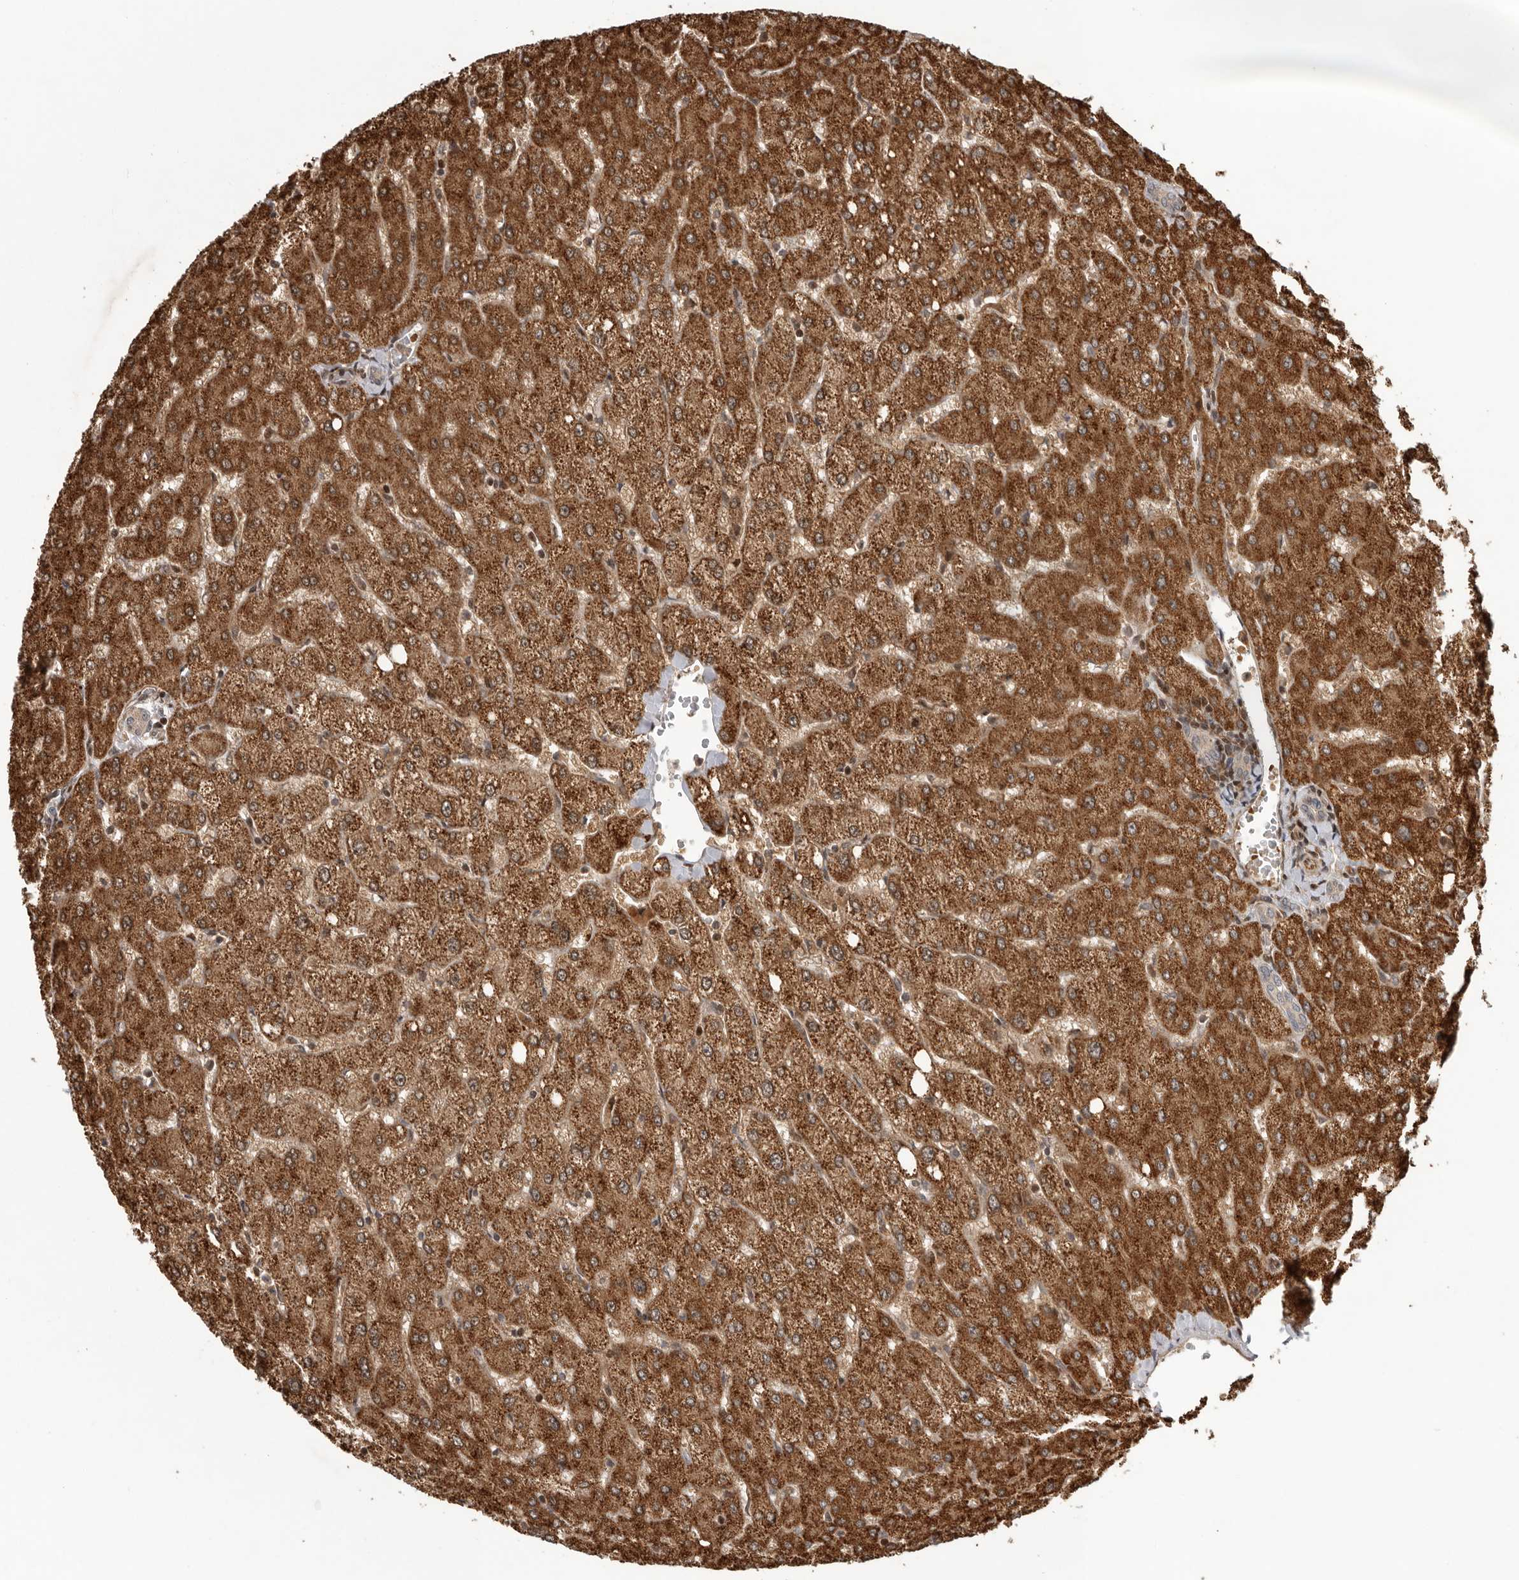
{"staining": {"intensity": "weak", "quantity": ">75%", "location": "cytoplasmic/membranous"}, "tissue": "liver", "cell_type": "Cholangiocytes", "image_type": "normal", "snomed": [{"axis": "morphology", "description": "Normal tissue, NOS"}, {"axis": "topography", "description": "Liver"}], "caption": "Immunohistochemistry (IHC) photomicrograph of normal human liver stained for a protein (brown), which displays low levels of weak cytoplasmic/membranous expression in approximately >75% of cholangiocytes.", "gene": "RABIF", "patient": {"sex": "female", "age": 54}}